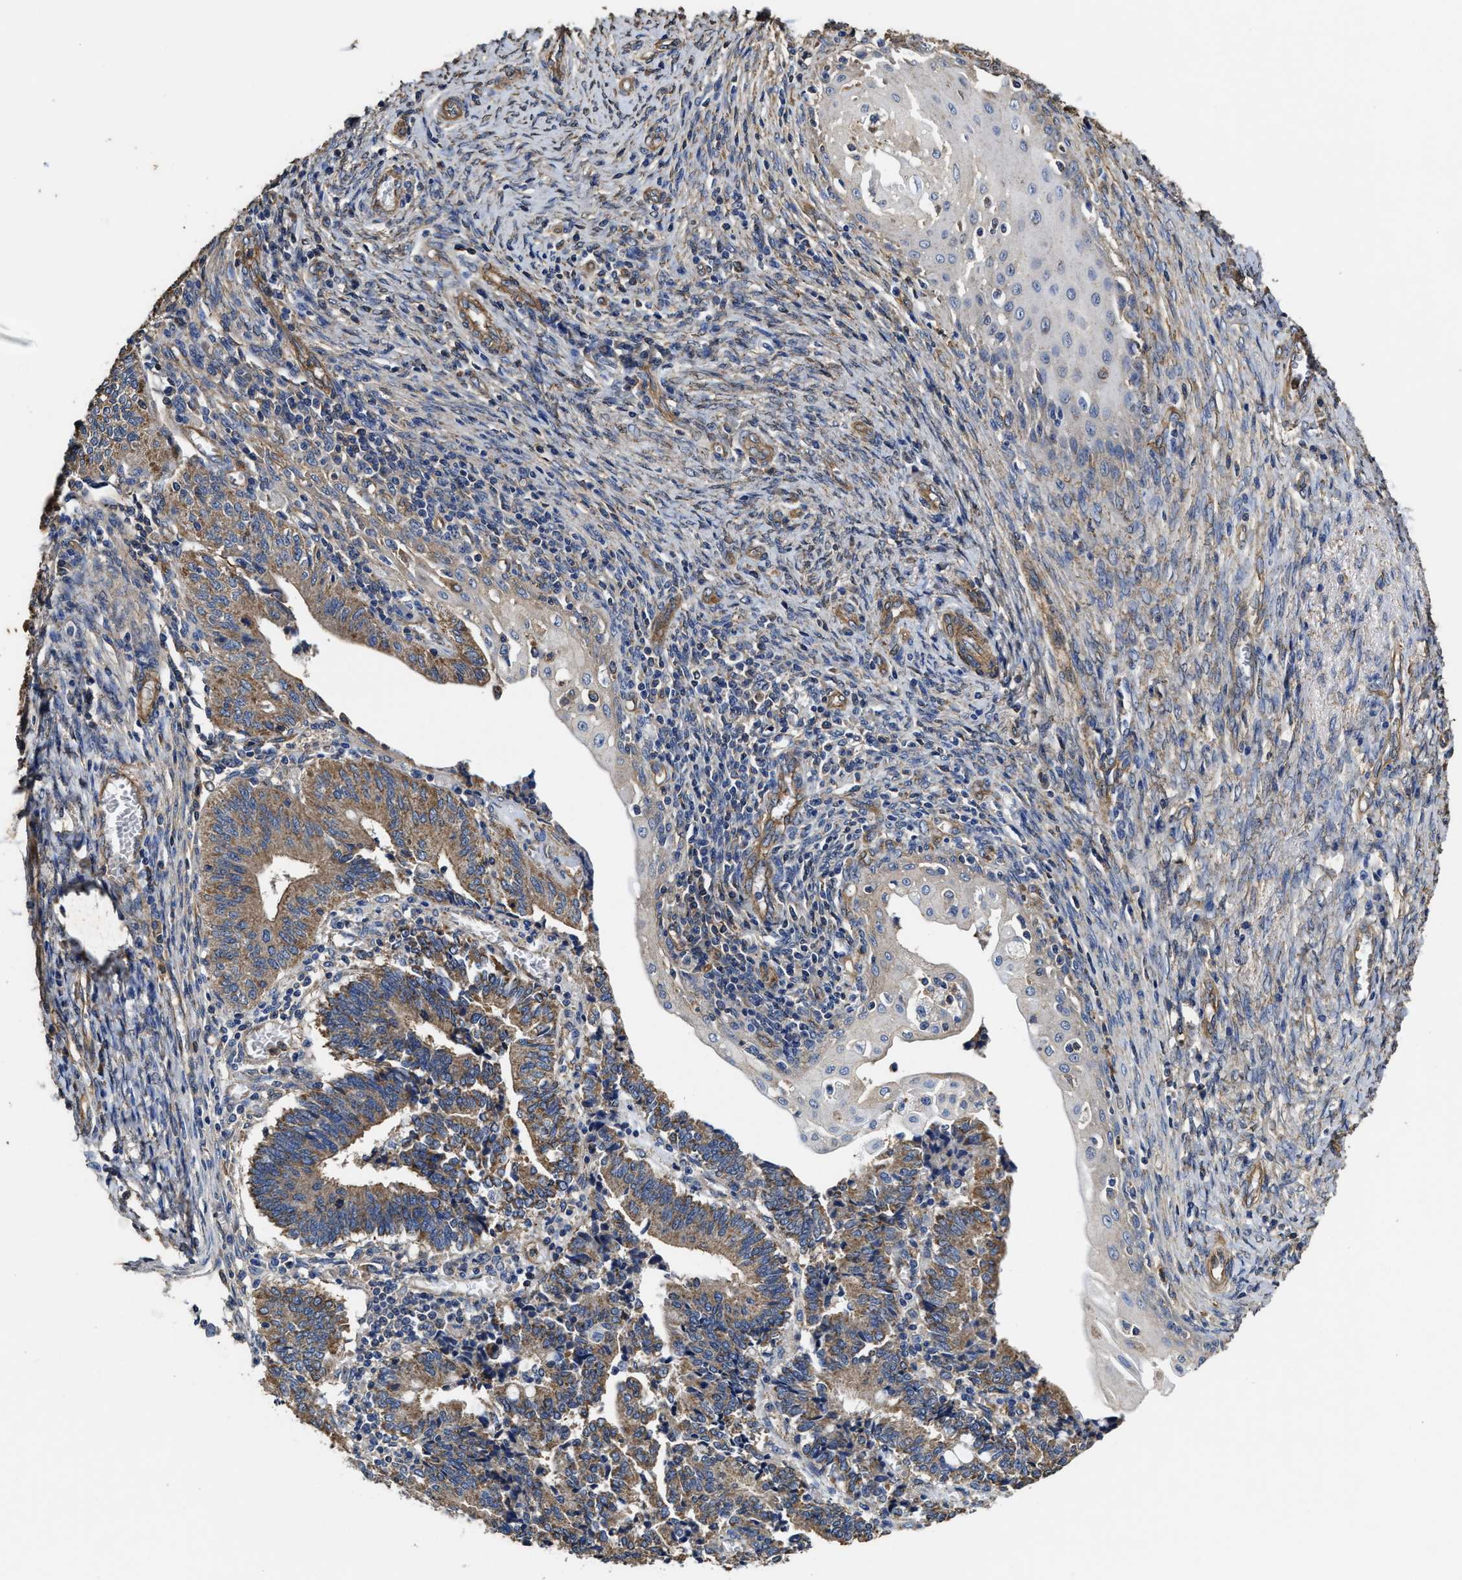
{"staining": {"intensity": "moderate", "quantity": ">75%", "location": "cytoplasmic/membranous"}, "tissue": "cervical cancer", "cell_type": "Tumor cells", "image_type": "cancer", "snomed": [{"axis": "morphology", "description": "Adenocarcinoma, NOS"}, {"axis": "topography", "description": "Cervix"}], "caption": "Protein expression analysis of cervical cancer (adenocarcinoma) shows moderate cytoplasmic/membranous expression in approximately >75% of tumor cells.", "gene": "SFXN4", "patient": {"sex": "female", "age": 44}}